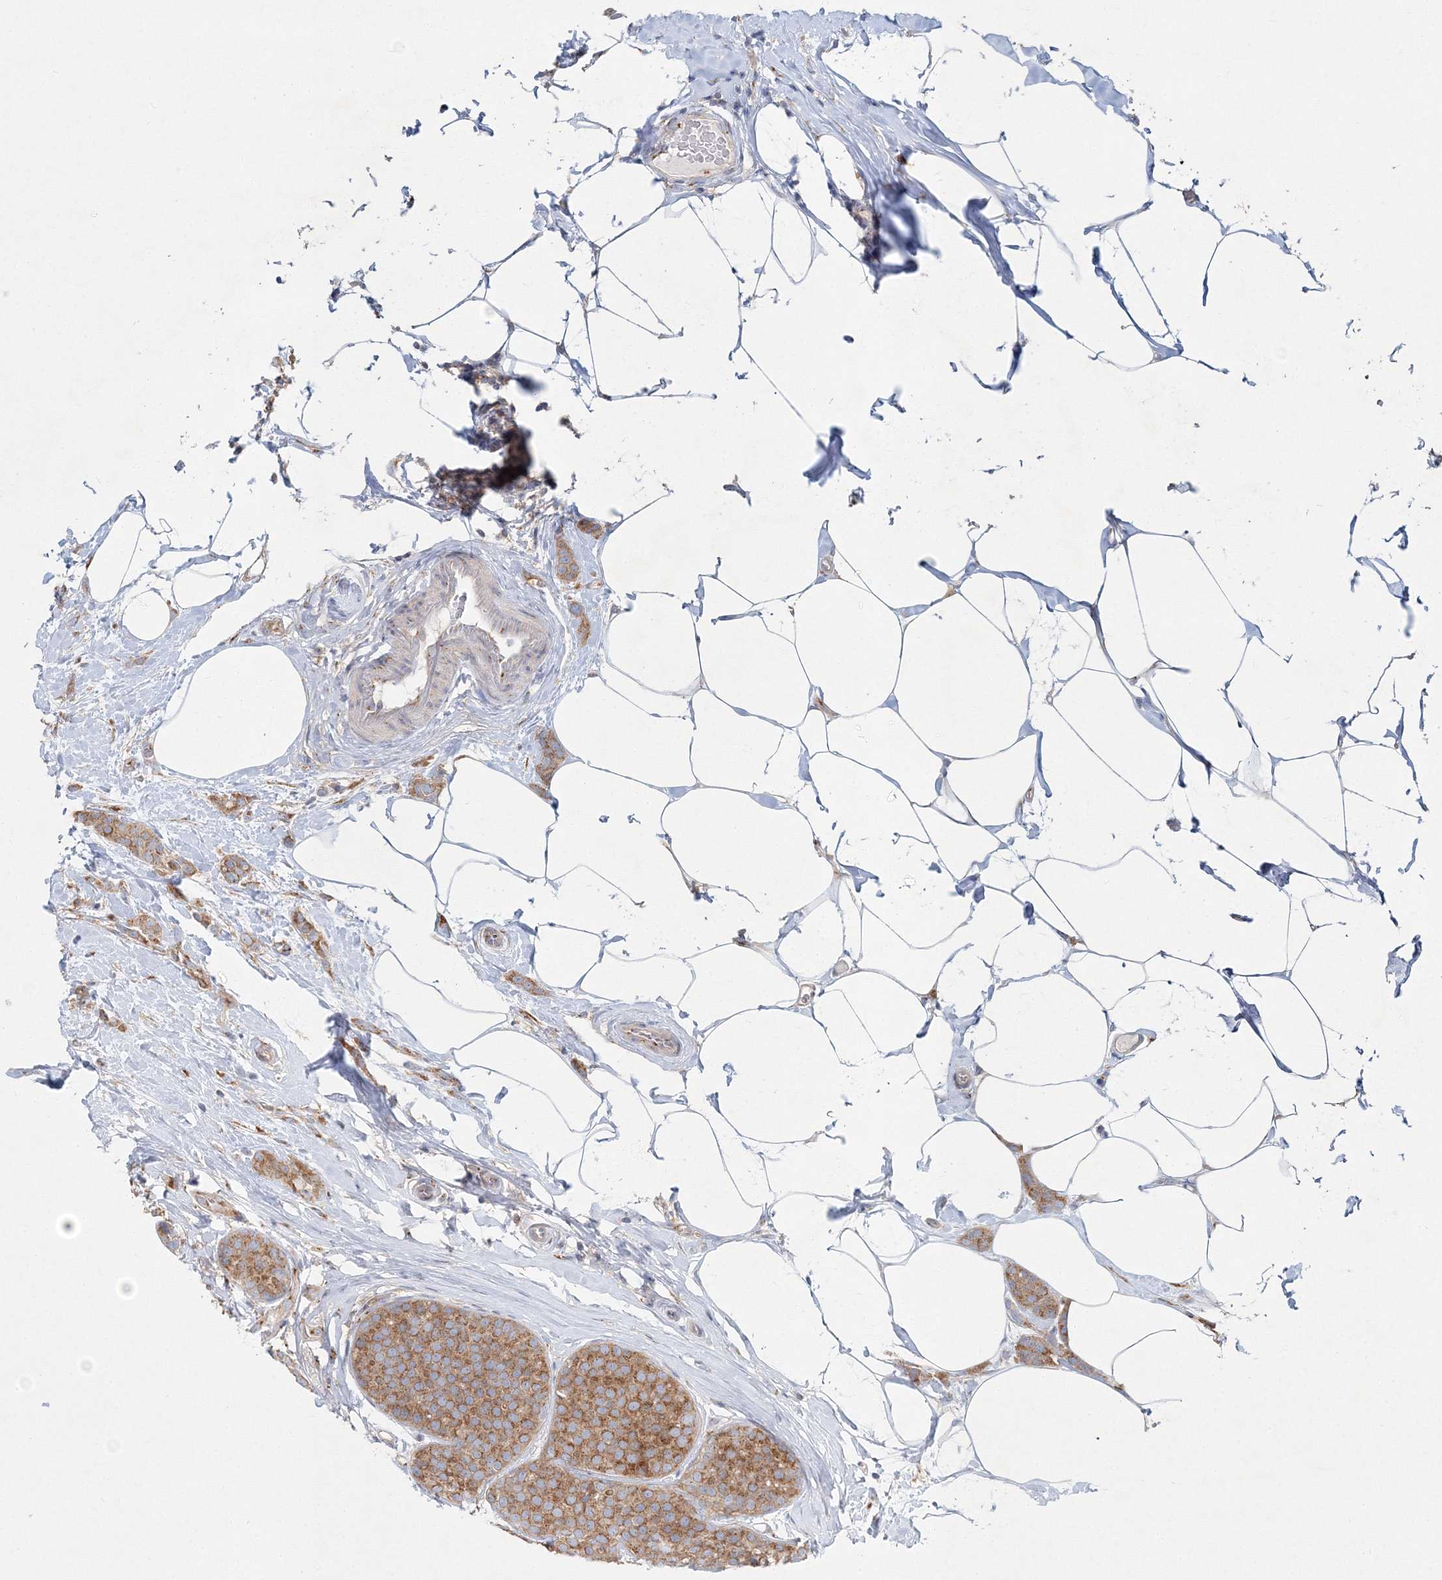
{"staining": {"intensity": "moderate", "quantity": ">75%", "location": "cytoplasmic/membranous"}, "tissue": "breast cancer", "cell_type": "Tumor cells", "image_type": "cancer", "snomed": [{"axis": "morphology", "description": "Lobular carcinoma, in situ"}, {"axis": "morphology", "description": "Lobular carcinoma"}, {"axis": "topography", "description": "Breast"}], "caption": "This photomicrograph exhibits immunohistochemistry staining of breast cancer (lobular carcinoma), with medium moderate cytoplasmic/membranous staining in about >75% of tumor cells.", "gene": "SEC23IP", "patient": {"sex": "female", "age": 41}}